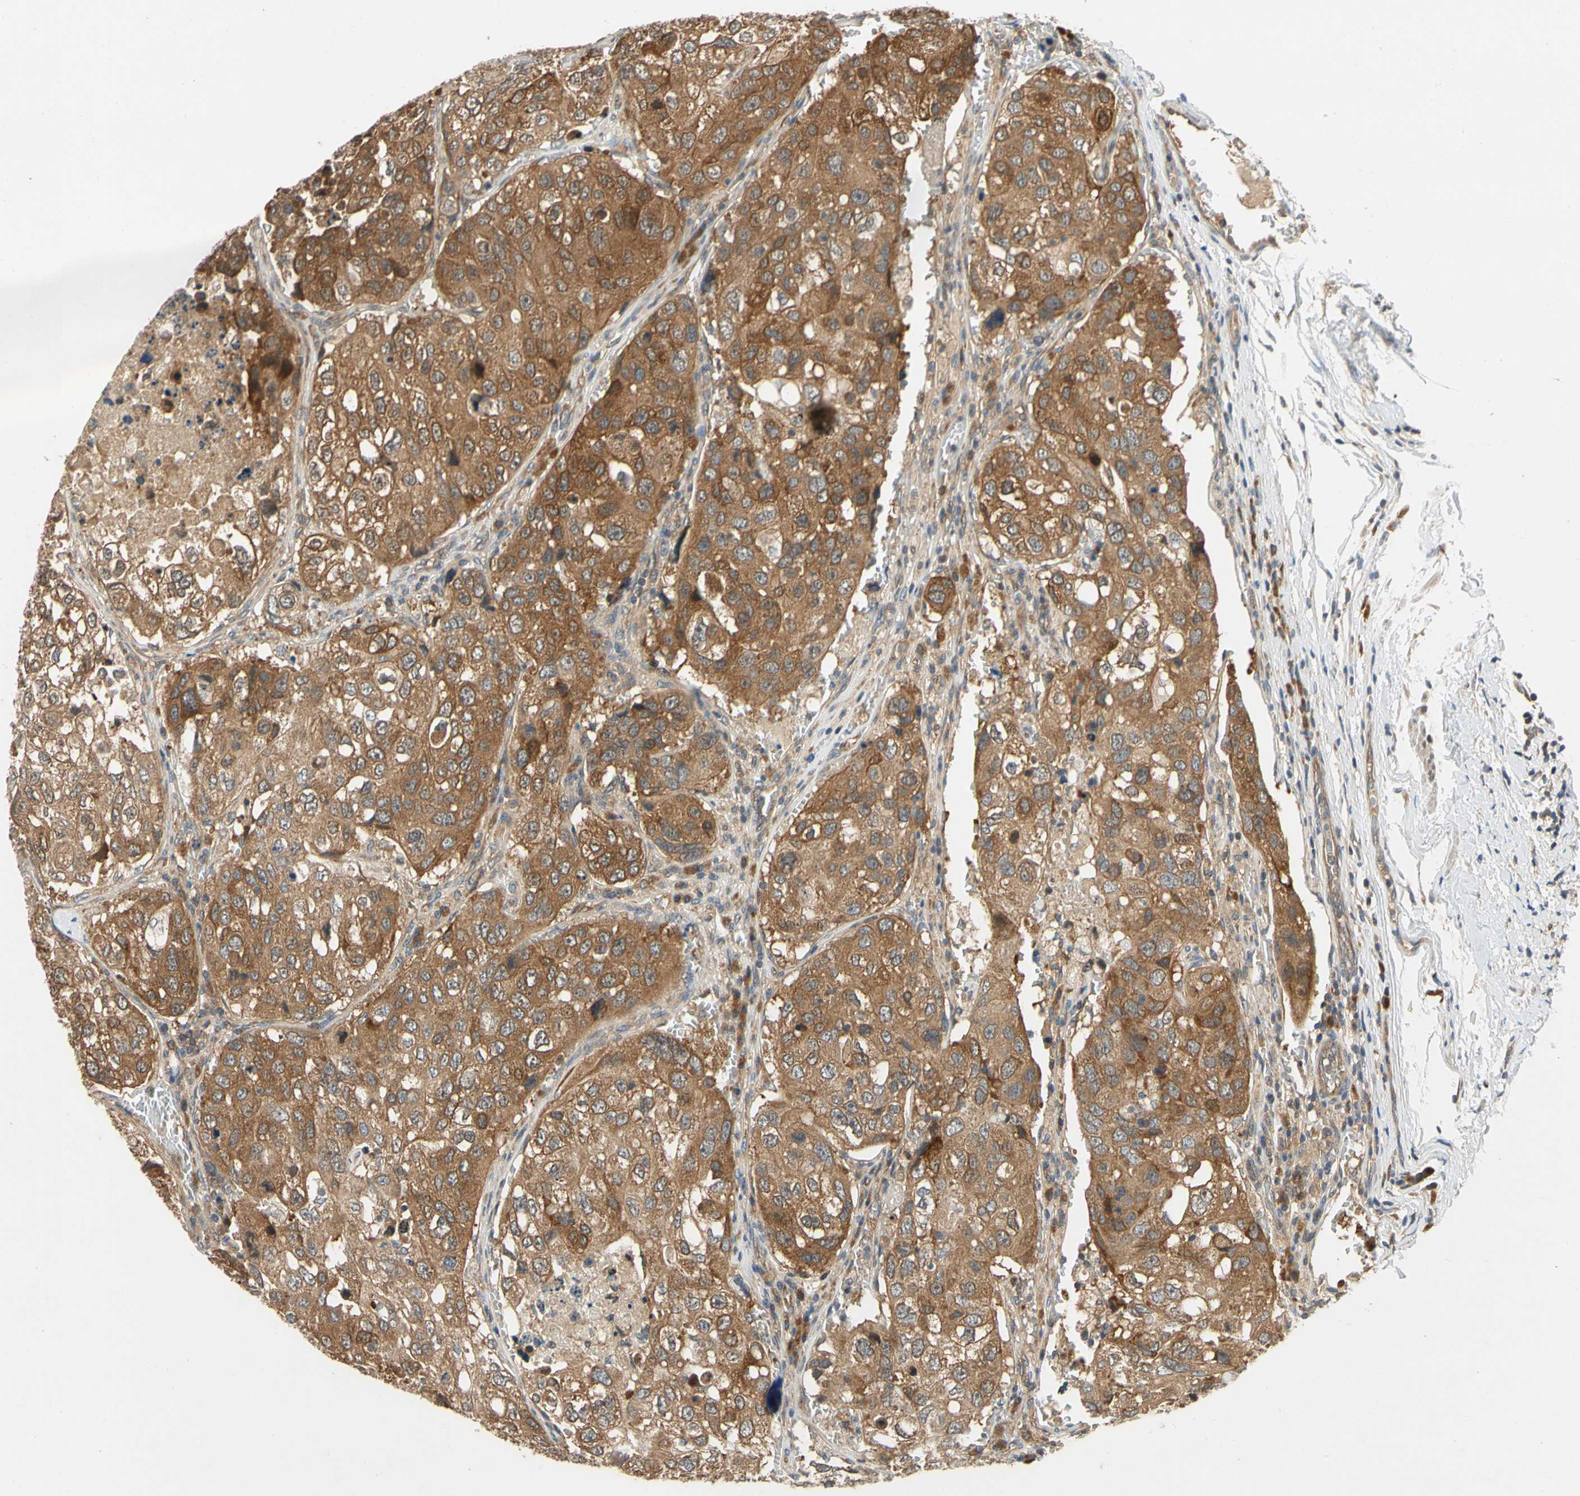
{"staining": {"intensity": "moderate", "quantity": ">75%", "location": "cytoplasmic/membranous"}, "tissue": "urothelial cancer", "cell_type": "Tumor cells", "image_type": "cancer", "snomed": [{"axis": "morphology", "description": "Urothelial carcinoma, High grade"}, {"axis": "topography", "description": "Lymph node"}, {"axis": "topography", "description": "Urinary bladder"}], "caption": "Brown immunohistochemical staining in urothelial cancer demonstrates moderate cytoplasmic/membranous expression in about >75% of tumor cells.", "gene": "TDRP", "patient": {"sex": "male", "age": 51}}